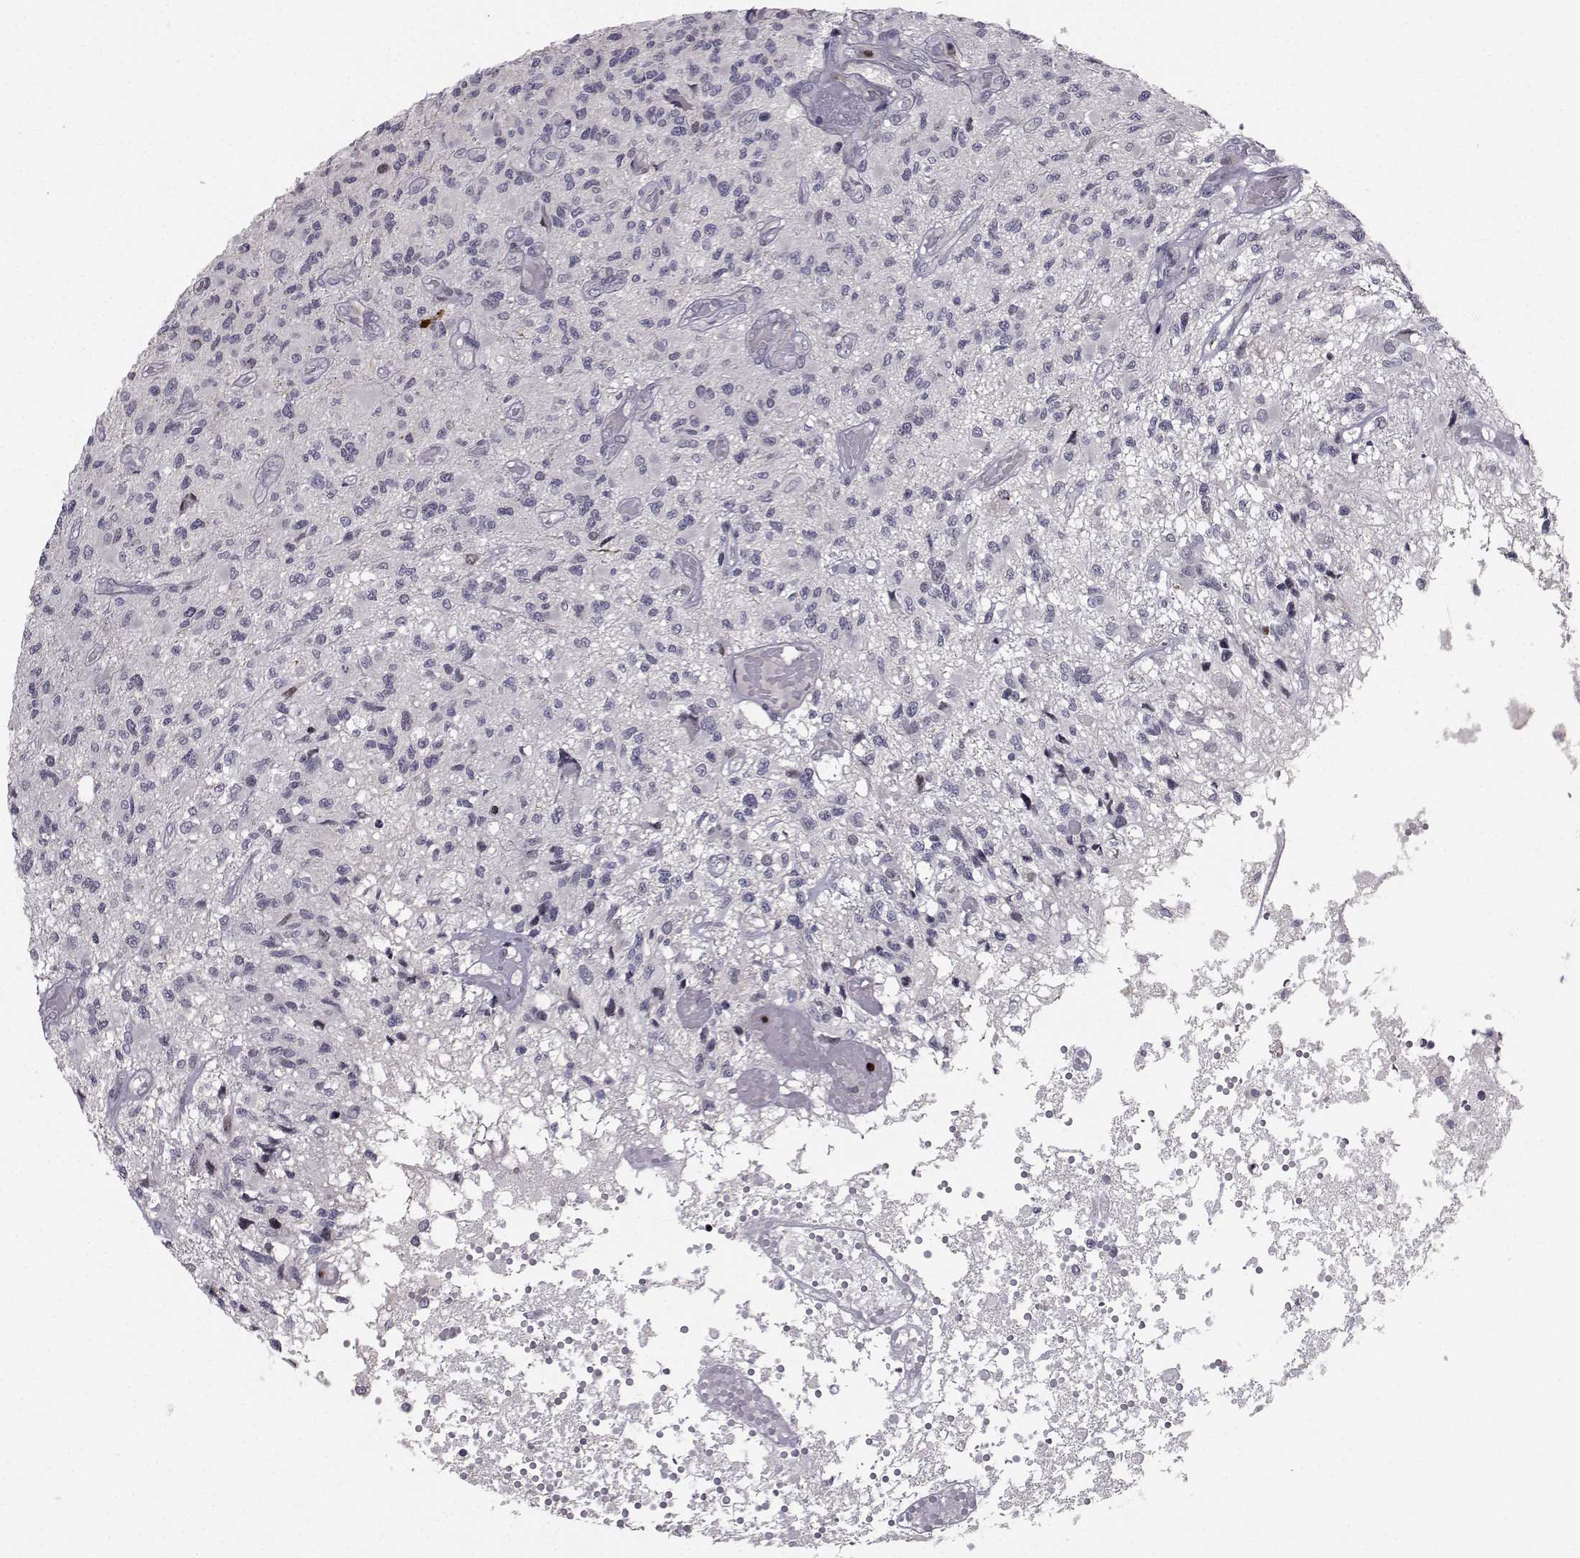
{"staining": {"intensity": "negative", "quantity": "none", "location": "none"}, "tissue": "glioma", "cell_type": "Tumor cells", "image_type": "cancer", "snomed": [{"axis": "morphology", "description": "Glioma, malignant, High grade"}, {"axis": "topography", "description": "Brain"}], "caption": "The immunohistochemistry (IHC) photomicrograph has no significant staining in tumor cells of malignant glioma (high-grade) tissue.", "gene": "PCP4L1", "patient": {"sex": "female", "age": 63}}